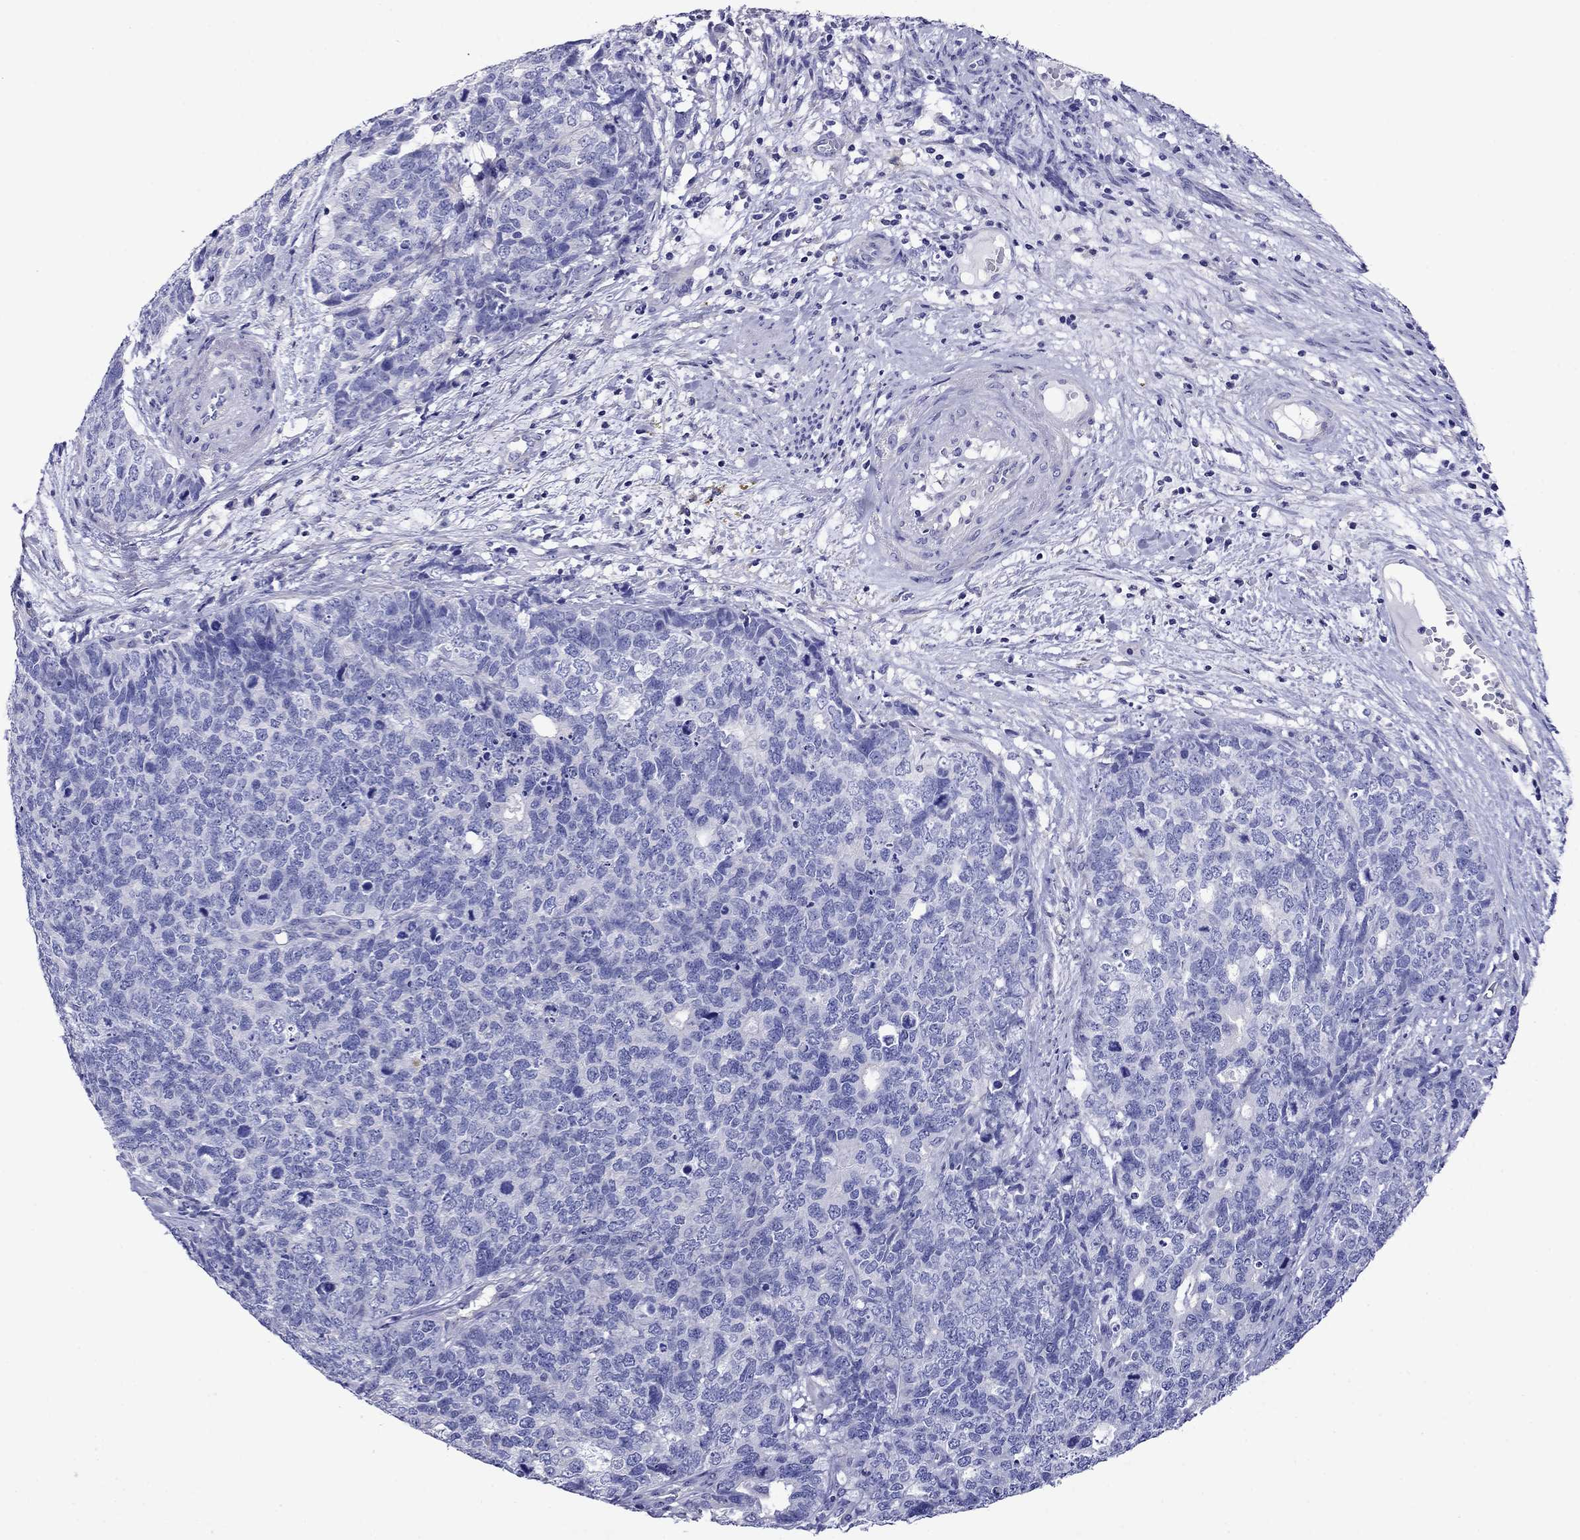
{"staining": {"intensity": "negative", "quantity": "none", "location": "none"}, "tissue": "cervical cancer", "cell_type": "Tumor cells", "image_type": "cancer", "snomed": [{"axis": "morphology", "description": "Squamous cell carcinoma, NOS"}, {"axis": "topography", "description": "Cervix"}], "caption": "A photomicrograph of squamous cell carcinoma (cervical) stained for a protein exhibits no brown staining in tumor cells.", "gene": "SCG2", "patient": {"sex": "female", "age": 63}}